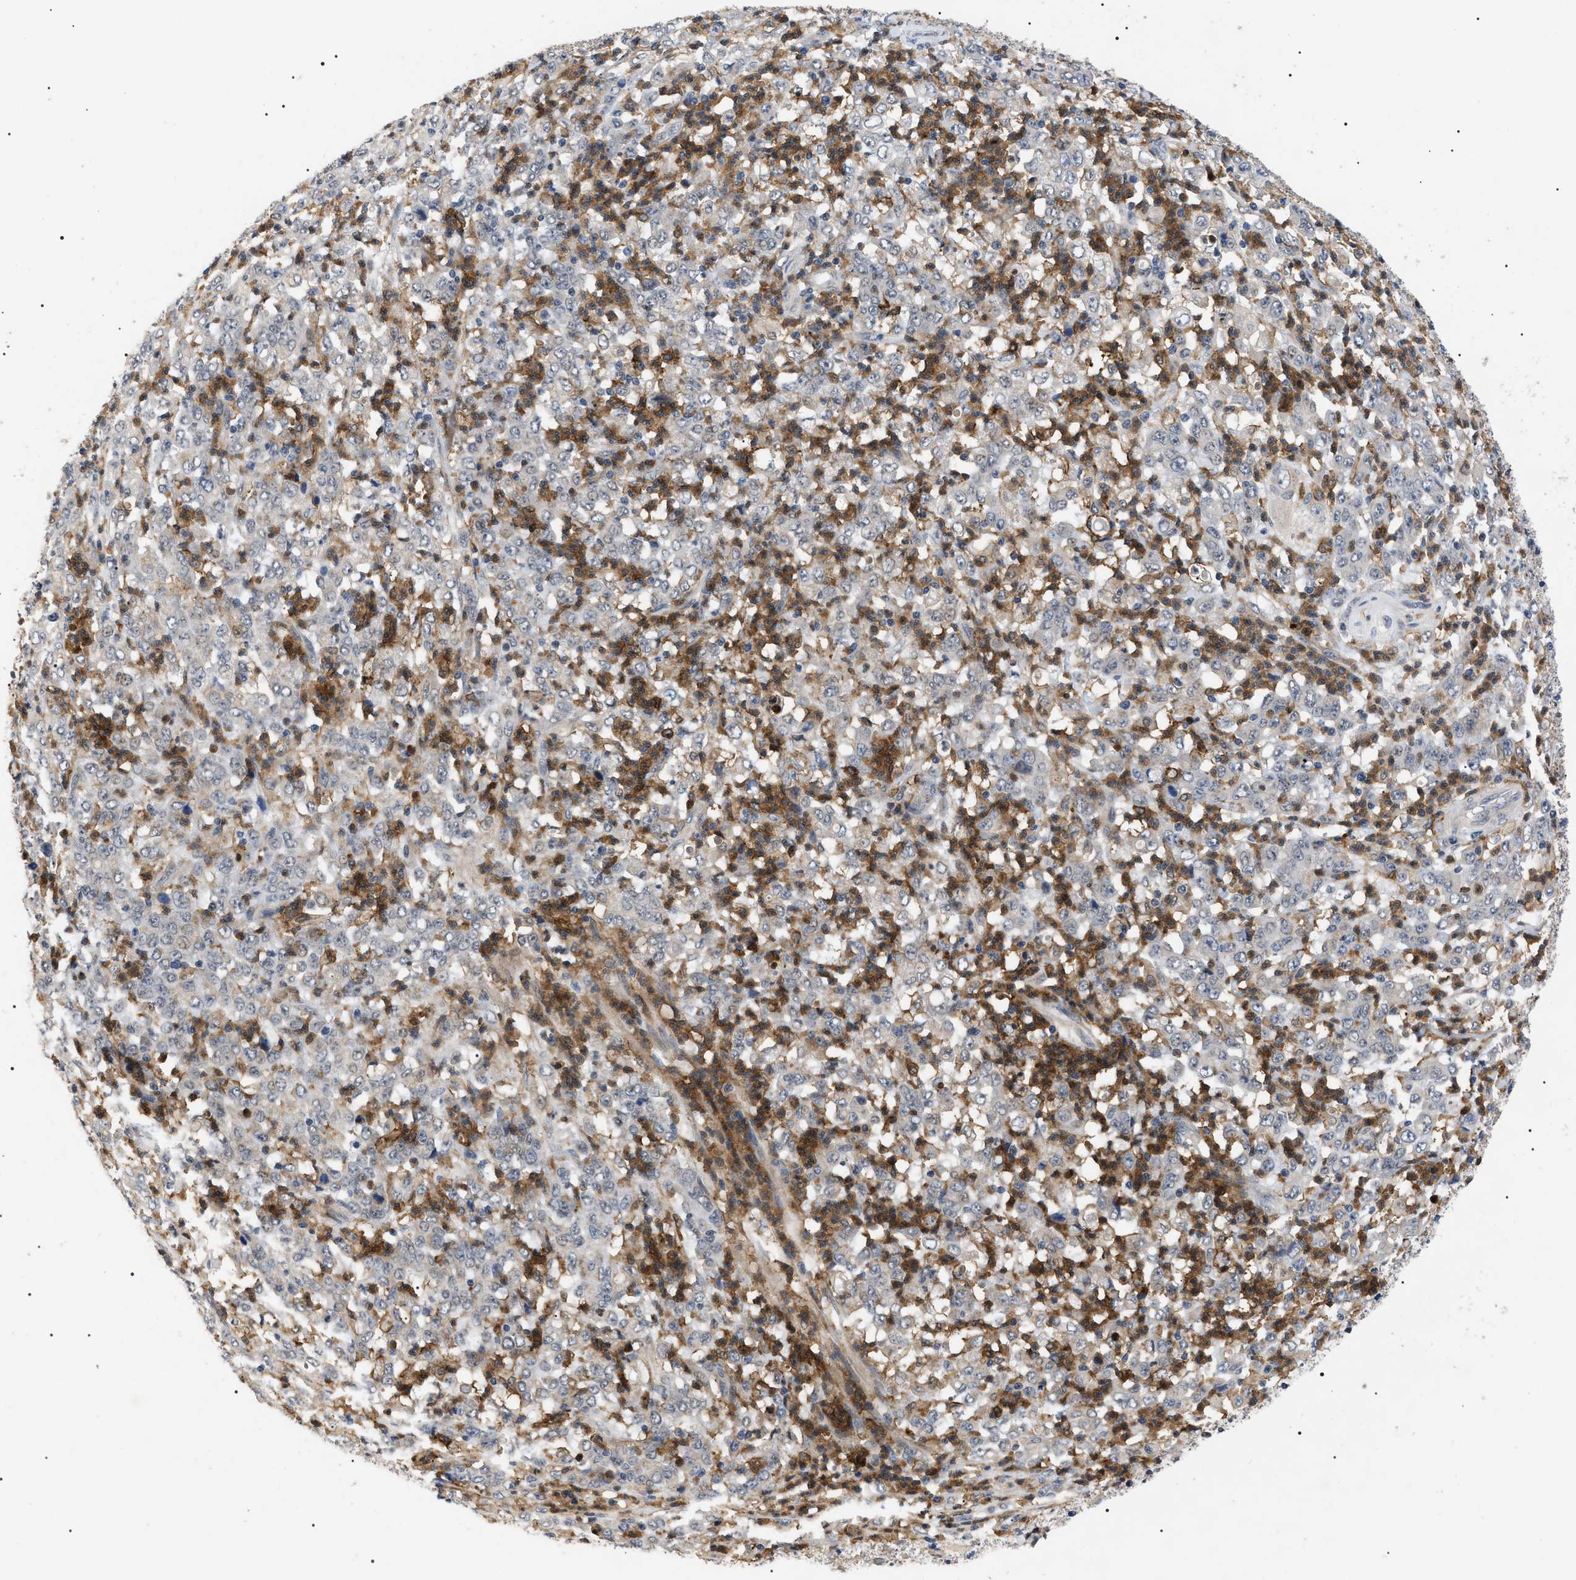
{"staining": {"intensity": "negative", "quantity": "none", "location": "none"}, "tissue": "stomach cancer", "cell_type": "Tumor cells", "image_type": "cancer", "snomed": [{"axis": "morphology", "description": "Adenocarcinoma, NOS"}, {"axis": "topography", "description": "Stomach, lower"}], "caption": "DAB immunohistochemical staining of stomach cancer demonstrates no significant positivity in tumor cells.", "gene": "CD300A", "patient": {"sex": "female", "age": 71}}